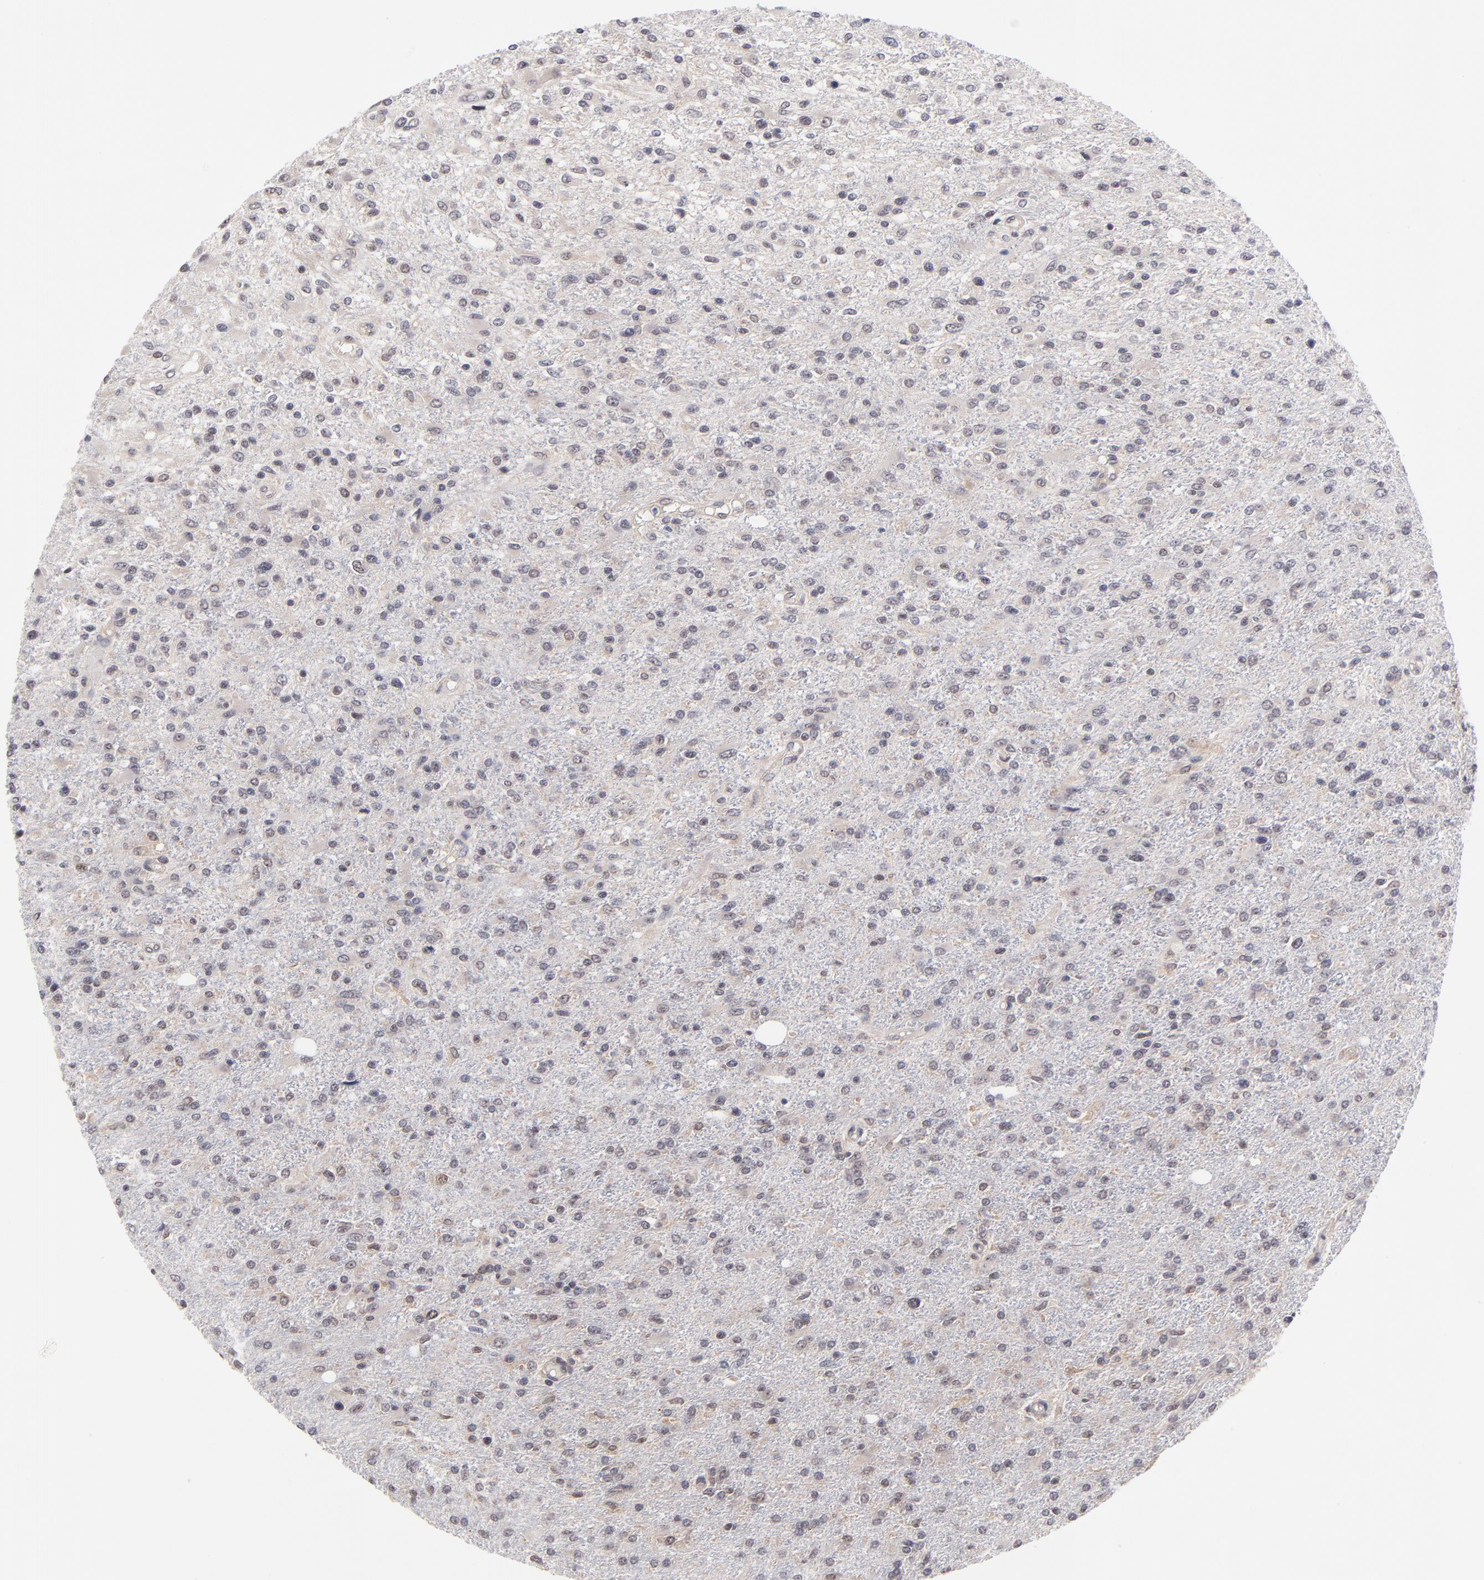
{"staining": {"intensity": "weak", "quantity": "<25%", "location": "cytoplasmic/membranous"}, "tissue": "glioma", "cell_type": "Tumor cells", "image_type": "cancer", "snomed": [{"axis": "morphology", "description": "Glioma, malignant, High grade"}, {"axis": "topography", "description": "Cerebral cortex"}], "caption": "Malignant glioma (high-grade) was stained to show a protein in brown. There is no significant positivity in tumor cells.", "gene": "UBE2E3", "patient": {"sex": "male", "age": 76}}